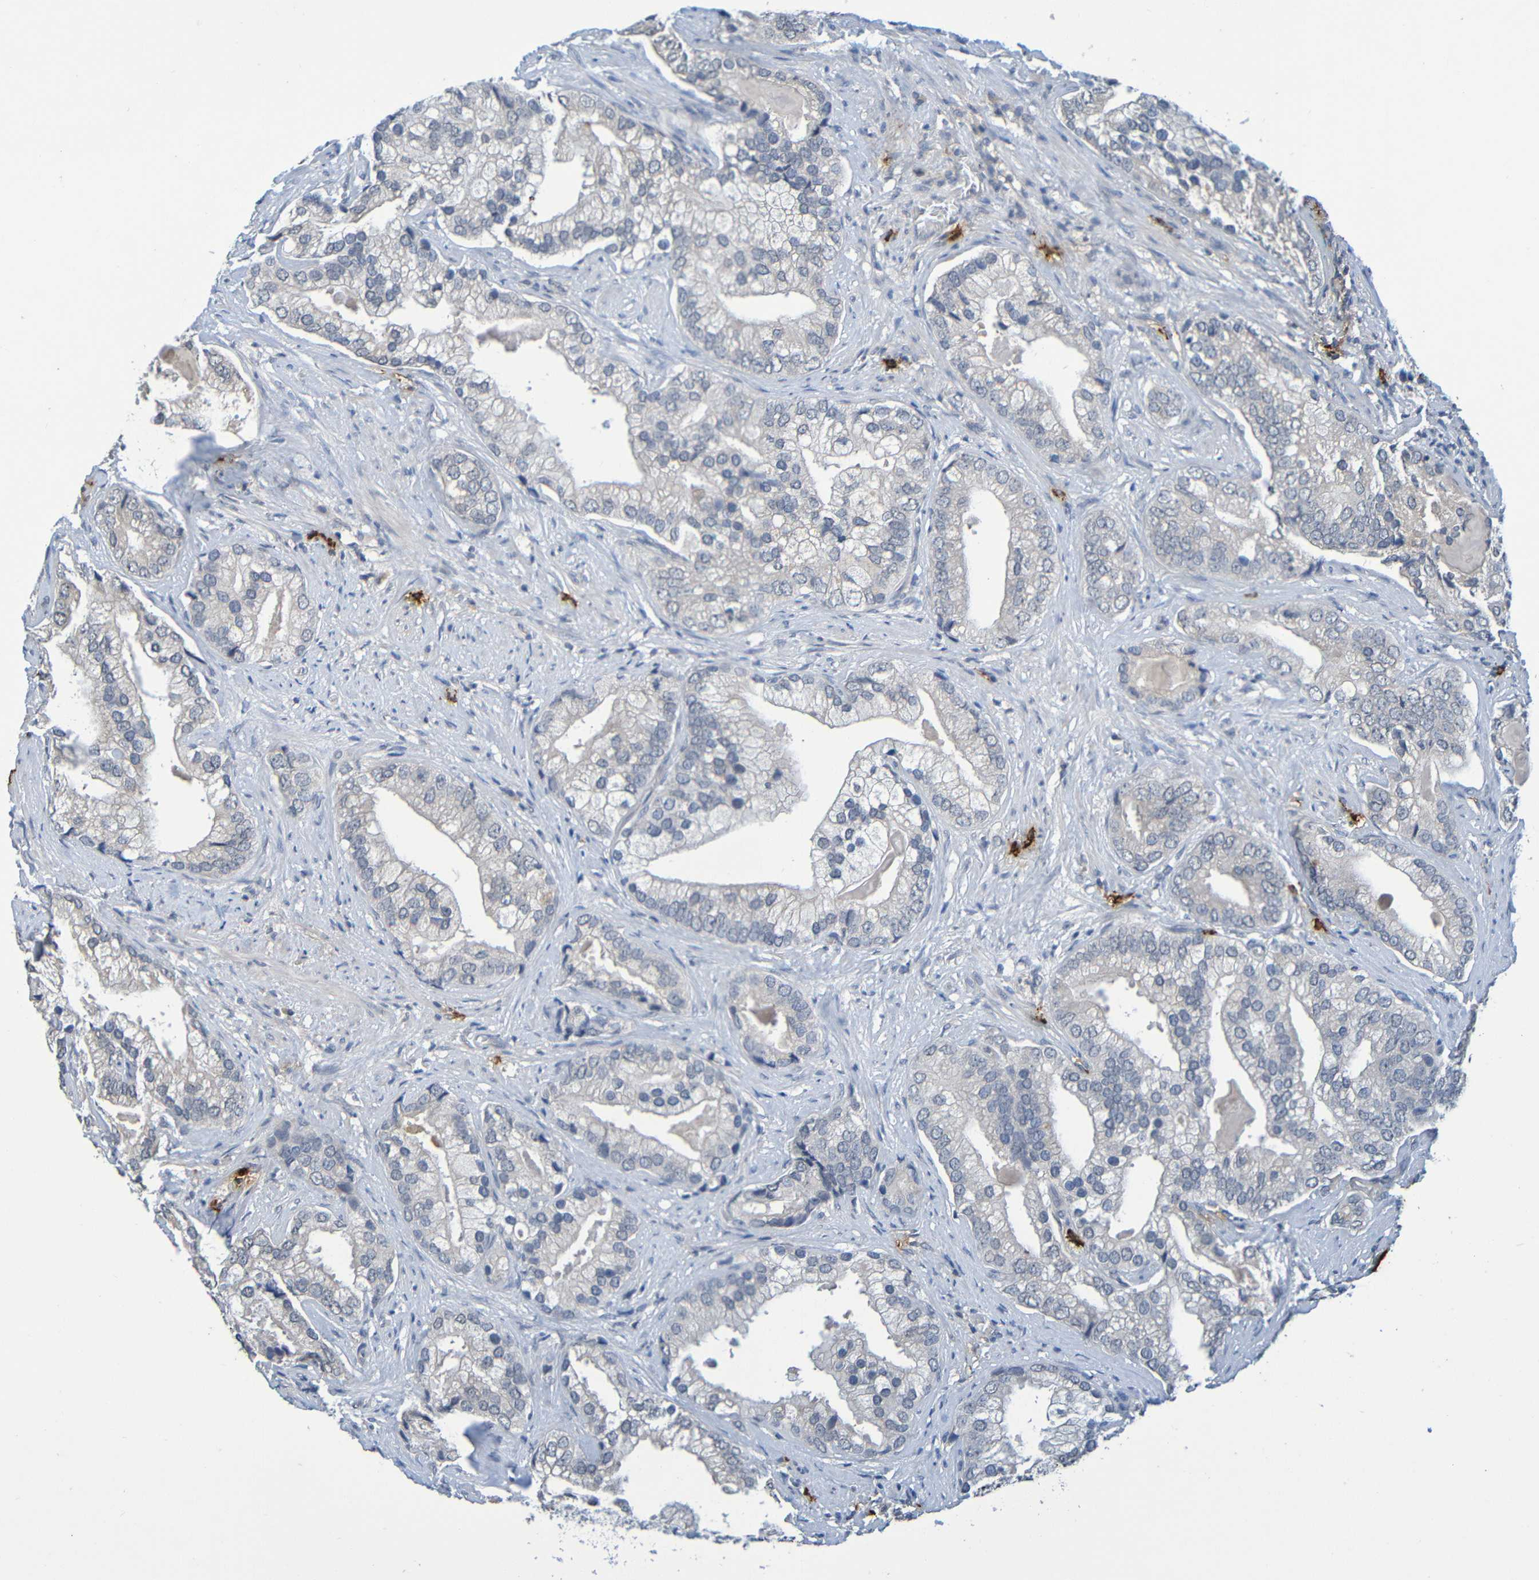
{"staining": {"intensity": "negative", "quantity": "none", "location": "none"}, "tissue": "prostate cancer", "cell_type": "Tumor cells", "image_type": "cancer", "snomed": [{"axis": "morphology", "description": "Adenocarcinoma, Low grade"}, {"axis": "topography", "description": "Prostate"}], "caption": "Image shows no significant protein positivity in tumor cells of prostate low-grade adenocarcinoma.", "gene": "C3AR1", "patient": {"sex": "male", "age": 71}}